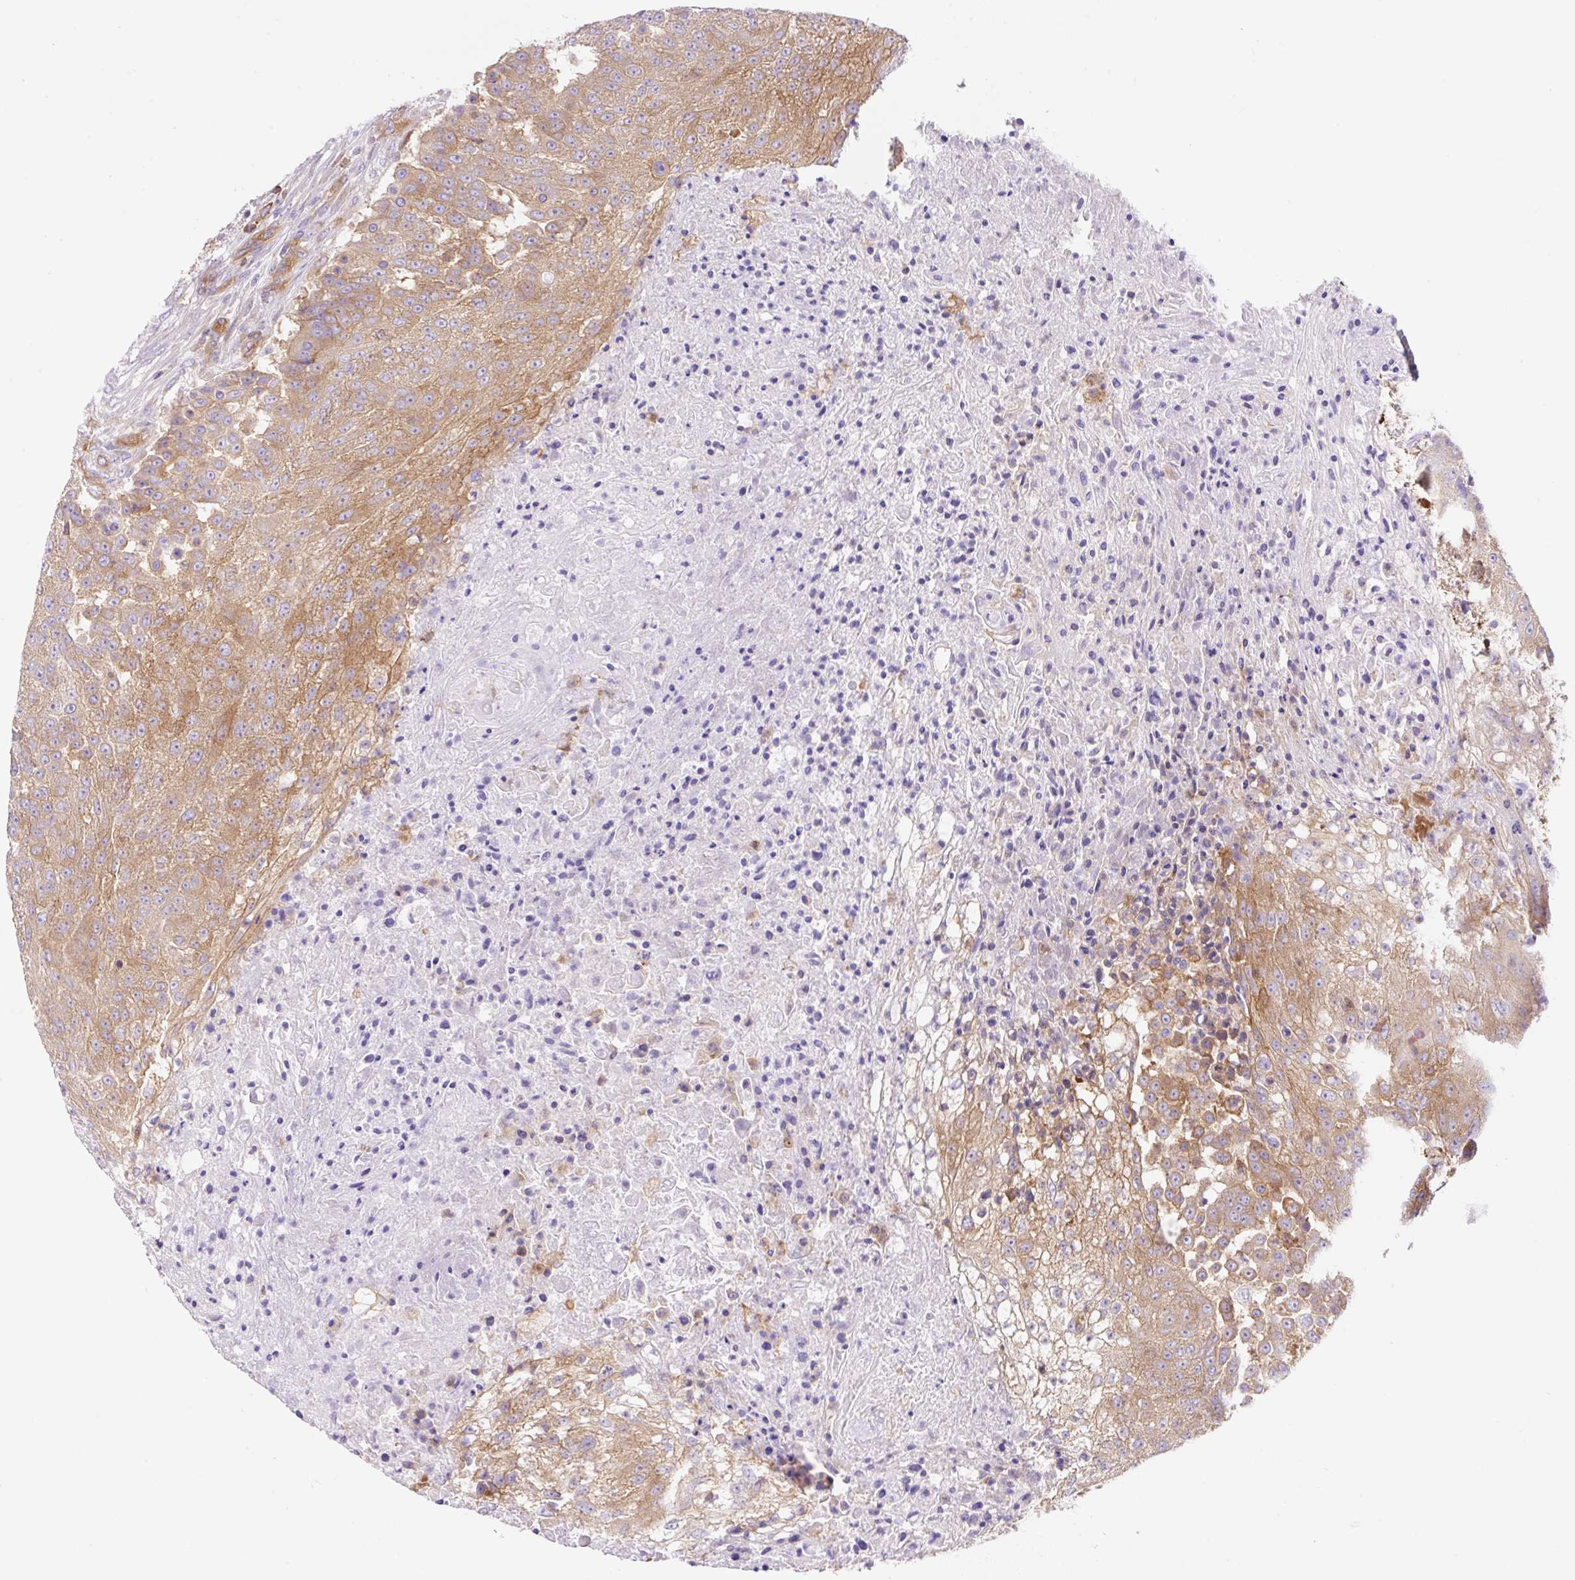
{"staining": {"intensity": "moderate", "quantity": ">75%", "location": "cytoplasmic/membranous"}, "tissue": "urothelial cancer", "cell_type": "Tumor cells", "image_type": "cancer", "snomed": [{"axis": "morphology", "description": "Urothelial carcinoma, High grade"}, {"axis": "topography", "description": "Urinary bladder"}], "caption": "The immunohistochemical stain shows moderate cytoplasmic/membranous staining in tumor cells of high-grade urothelial carcinoma tissue. Nuclei are stained in blue.", "gene": "DNM2", "patient": {"sex": "female", "age": 63}}